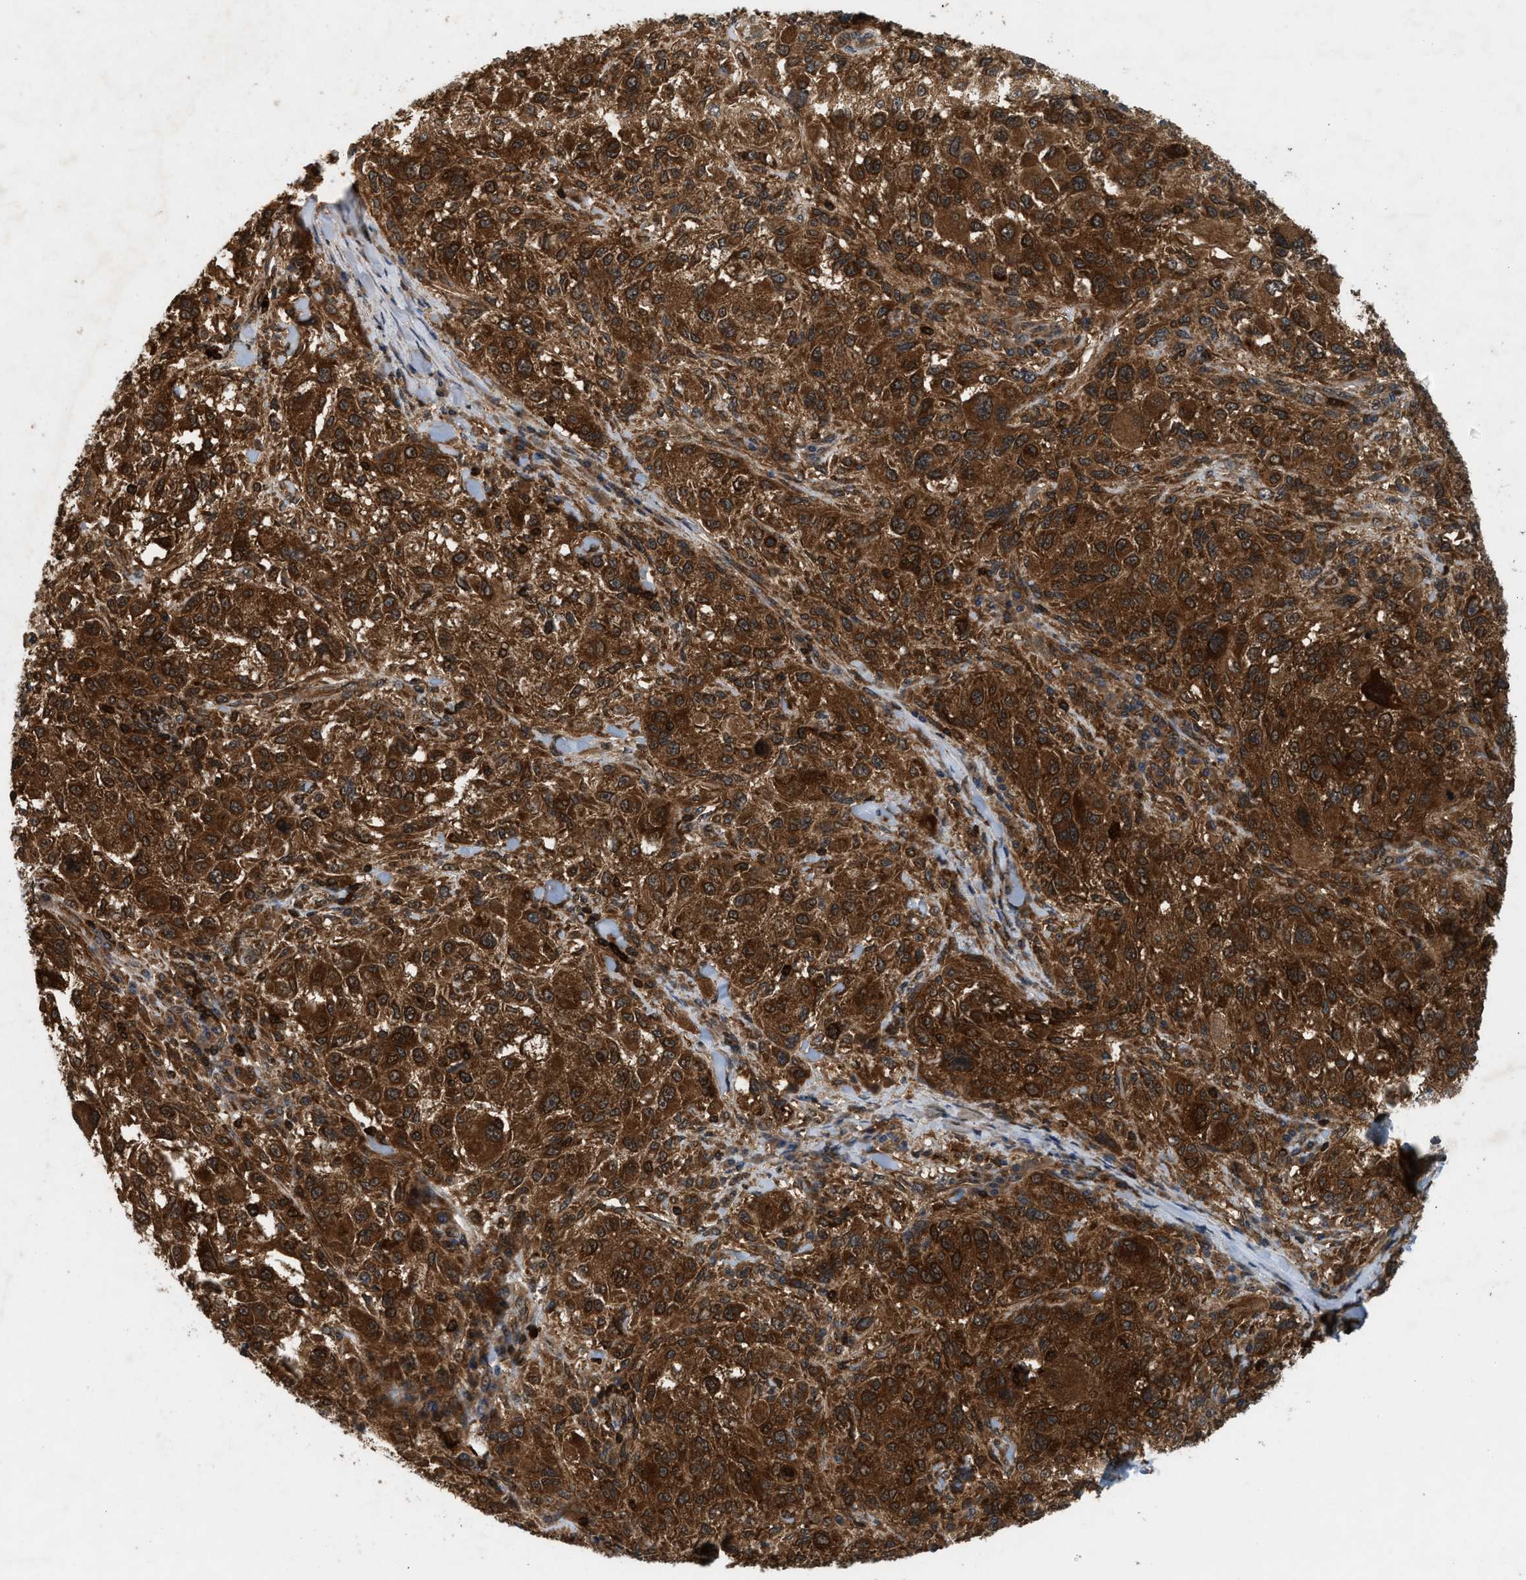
{"staining": {"intensity": "strong", "quantity": ">75%", "location": "cytoplasmic/membranous,nuclear"}, "tissue": "melanoma", "cell_type": "Tumor cells", "image_type": "cancer", "snomed": [{"axis": "morphology", "description": "Necrosis, NOS"}, {"axis": "morphology", "description": "Malignant melanoma, NOS"}, {"axis": "topography", "description": "Skin"}], "caption": "This is a histology image of immunohistochemistry (IHC) staining of malignant melanoma, which shows strong positivity in the cytoplasmic/membranous and nuclear of tumor cells.", "gene": "OXSR1", "patient": {"sex": "female", "age": 87}}